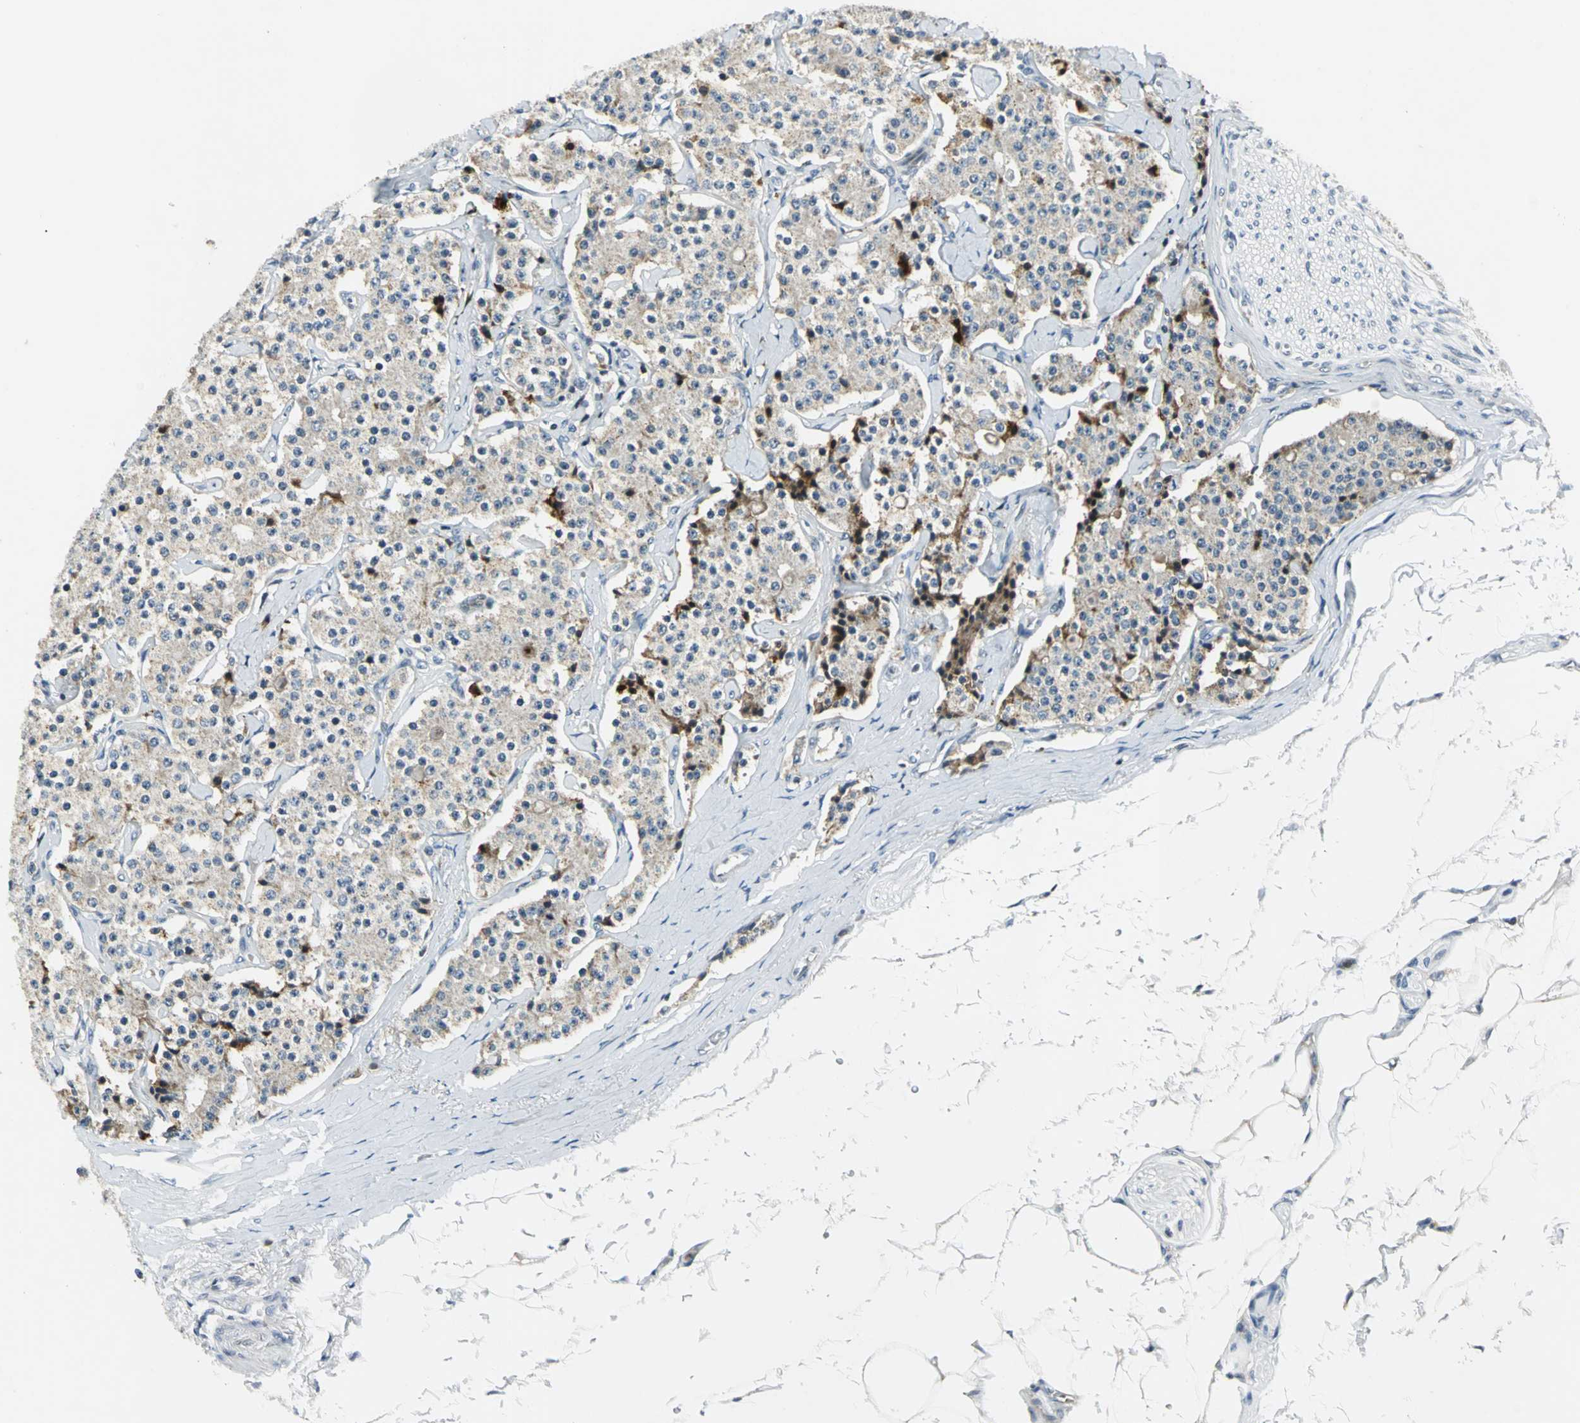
{"staining": {"intensity": "weak", "quantity": ">75%", "location": "cytoplasmic/membranous"}, "tissue": "carcinoid", "cell_type": "Tumor cells", "image_type": "cancer", "snomed": [{"axis": "morphology", "description": "Carcinoid, malignant, NOS"}, {"axis": "topography", "description": "Colon"}], "caption": "A micrograph of carcinoid (malignant) stained for a protein reveals weak cytoplasmic/membranous brown staining in tumor cells.", "gene": "USP40", "patient": {"sex": "female", "age": 61}}